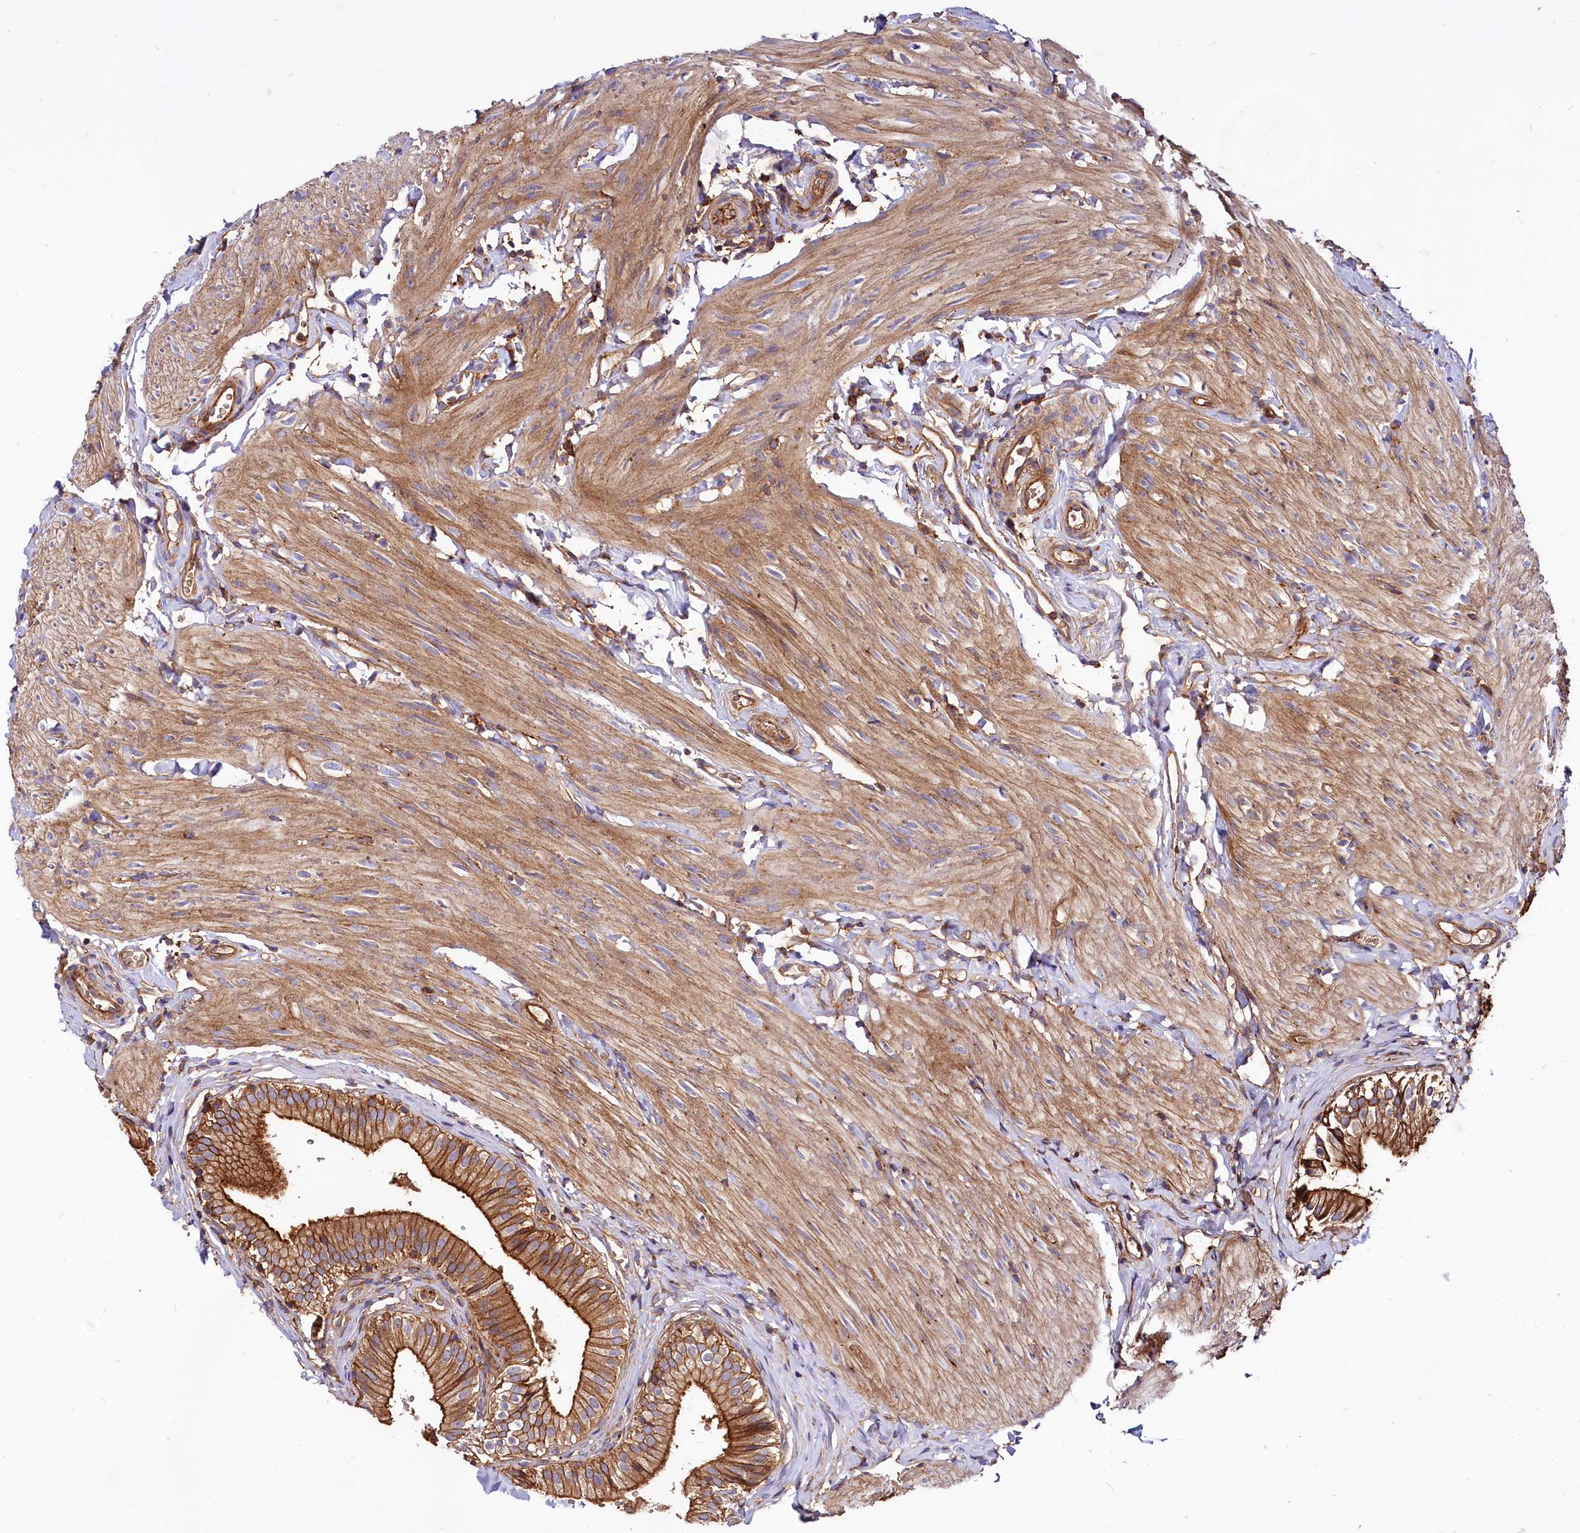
{"staining": {"intensity": "strong", "quantity": ">75%", "location": "cytoplasmic/membranous"}, "tissue": "gallbladder", "cell_type": "Glandular cells", "image_type": "normal", "snomed": [{"axis": "morphology", "description": "Normal tissue, NOS"}, {"axis": "topography", "description": "Gallbladder"}], "caption": "Immunohistochemistry micrograph of unremarkable gallbladder: human gallbladder stained using immunohistochemistry shows high levels of strong protein expression localized specifically in the cytoplasmic/membranous of glandular cells, appearing as a cytoplasmic/membranous brown color.", "gene": "ANO6", "patient": {"sex": "female", "age": 47}}